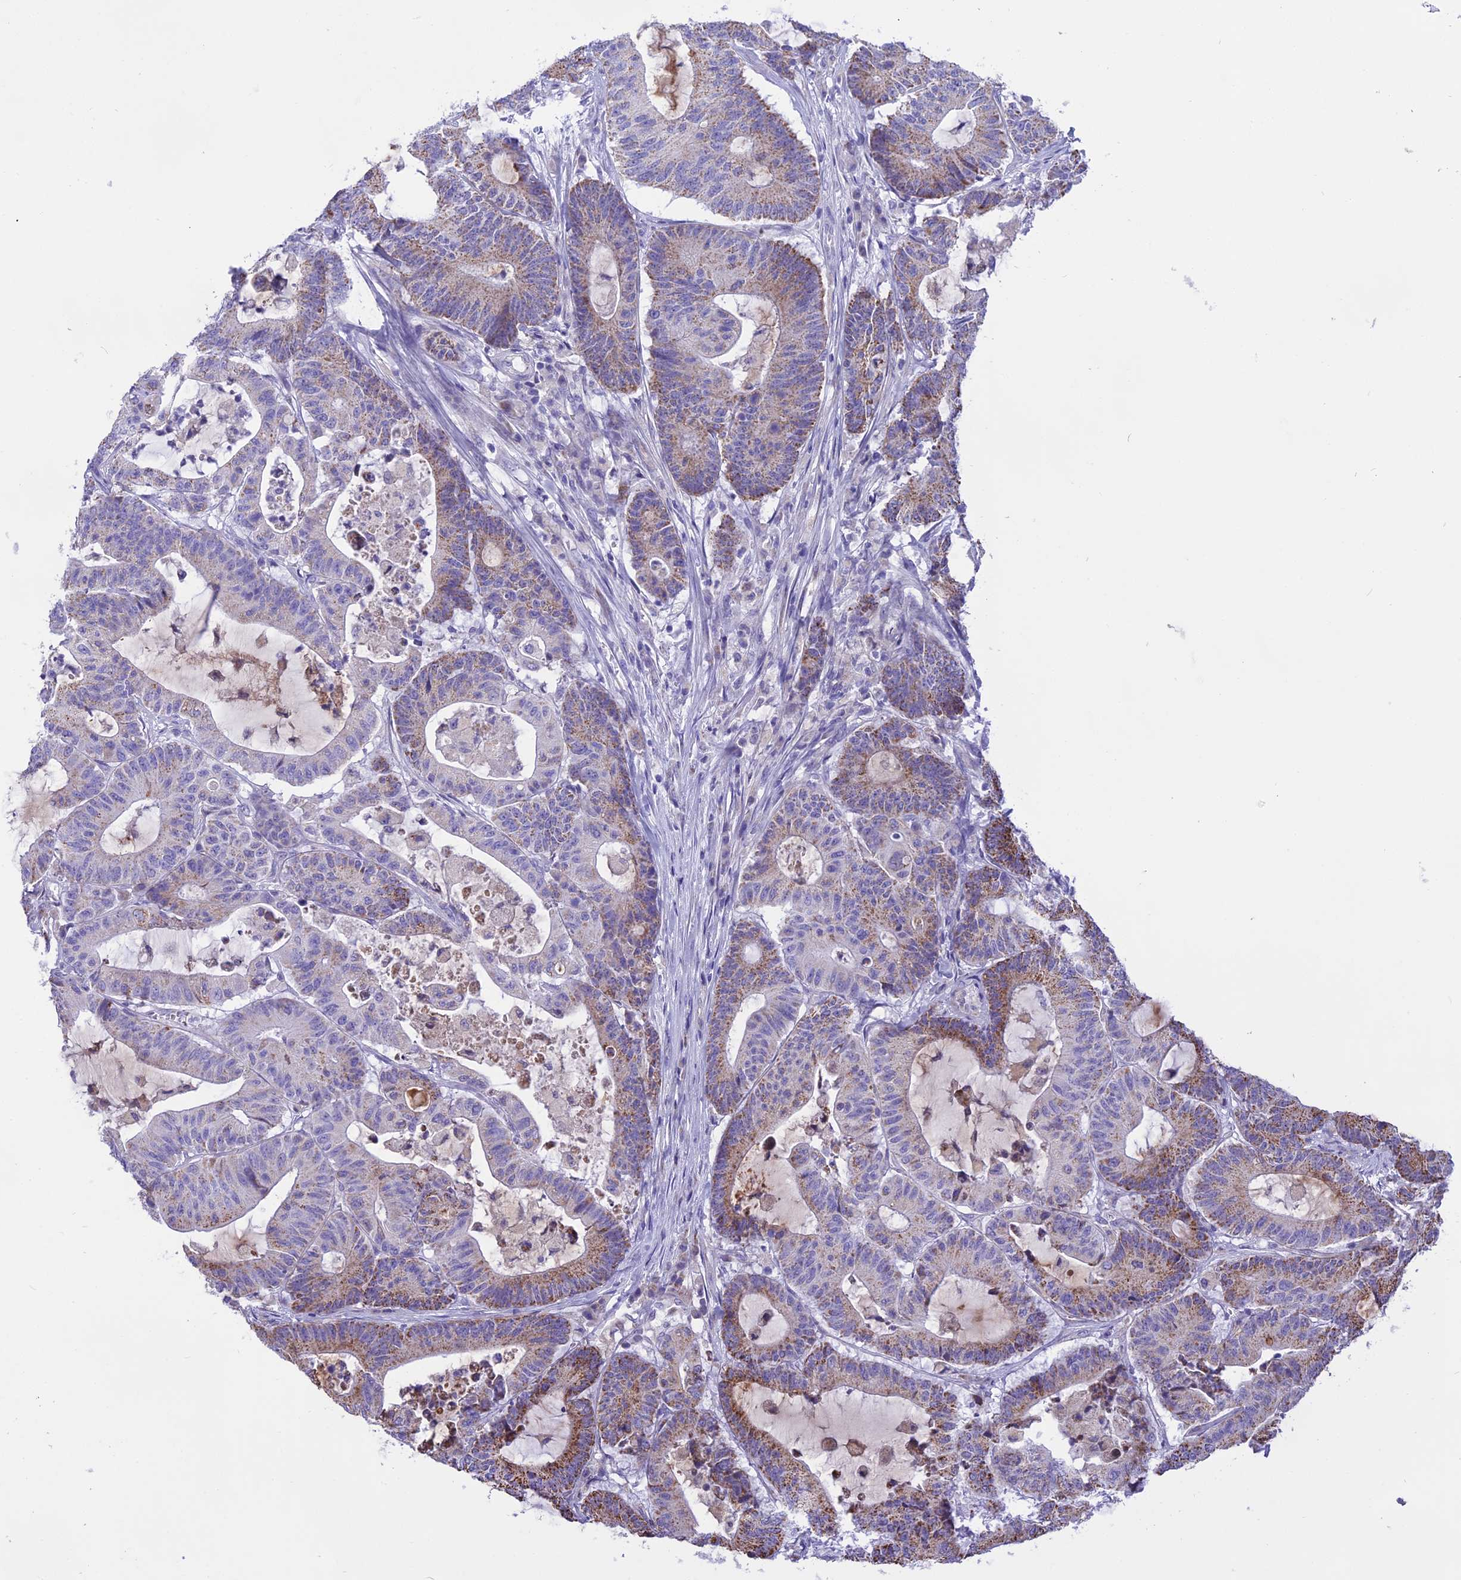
{"staining": {"intensity": "moderate", "quantity": "25%-75%", "location": "cytoplasmic/membranous"}, "tissue": "colorectal cancer", "cell_type": "Tumor cells", "image_type": "cancer", "snomed": [{"axis": "morphology", "description": "Adenocarcinoma, NOS"}, {"axis": "topography", "description": "Colon"}], "caption": "Immunohistochemical staining of colorectal cancer (adenocarcinoma) shows medium levels of moderate cytoplasmic/membranous positivity in about 25%-75% of tumor cells.", "gene": "DOC2B", "patient": {"sex": "female", "age": 84}}